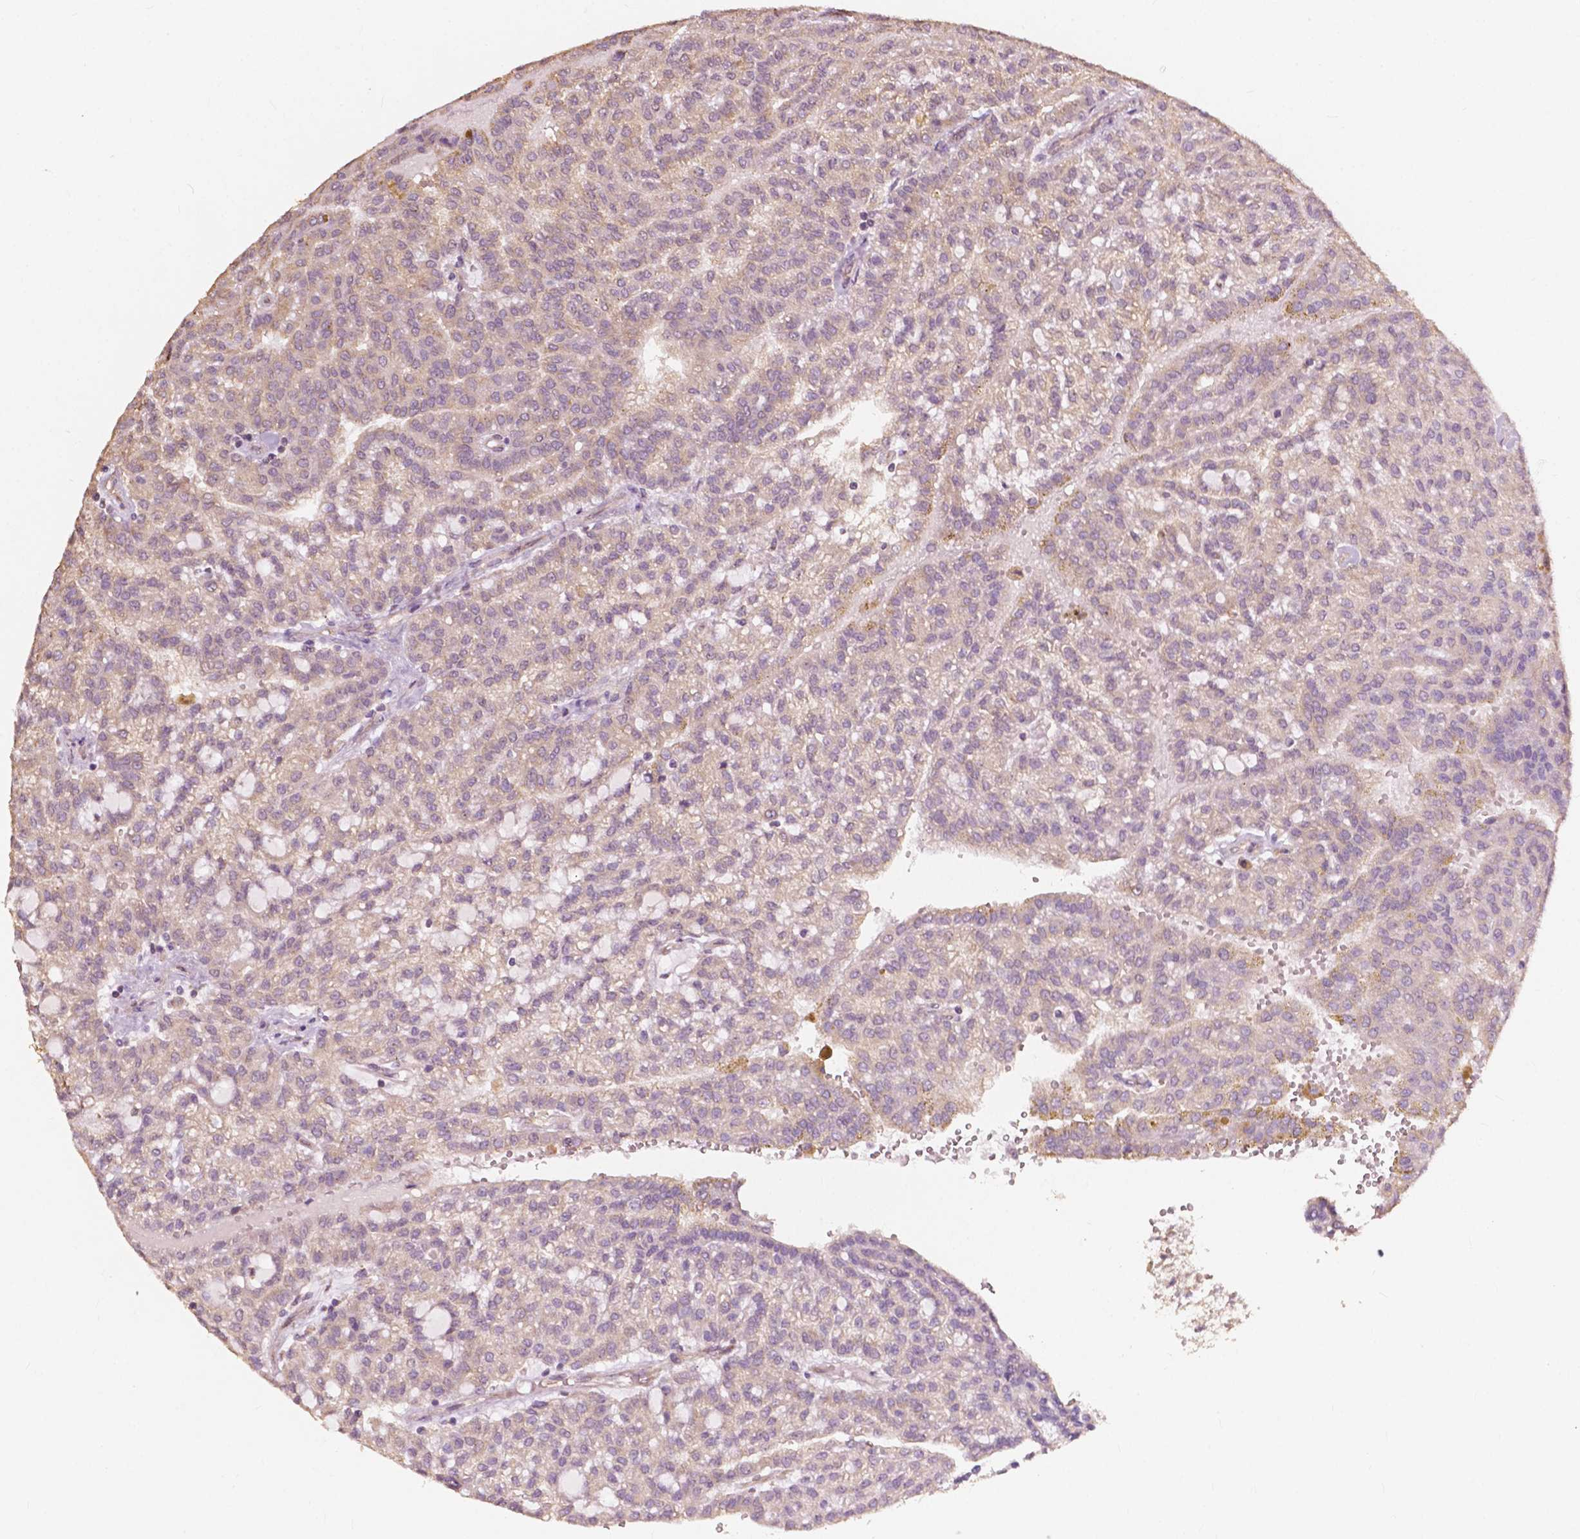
{"staining": {"intensity": "negative", "quantity": "none", "location": "none"}, "tissue": "renal cancer", "cell_type": "Tumor cells", "image_type": "cancer", "snomed": [{"axis": "morphology", "description": "Adenocarcinoma, NOS"}, {"axis": "topography", "description": "Kidney"}], "caption": "Tumor cells are negative for protein expression in human renal cancer.", "gene": "G3BP1", "patient": {"sex": "male", "age": 63}}